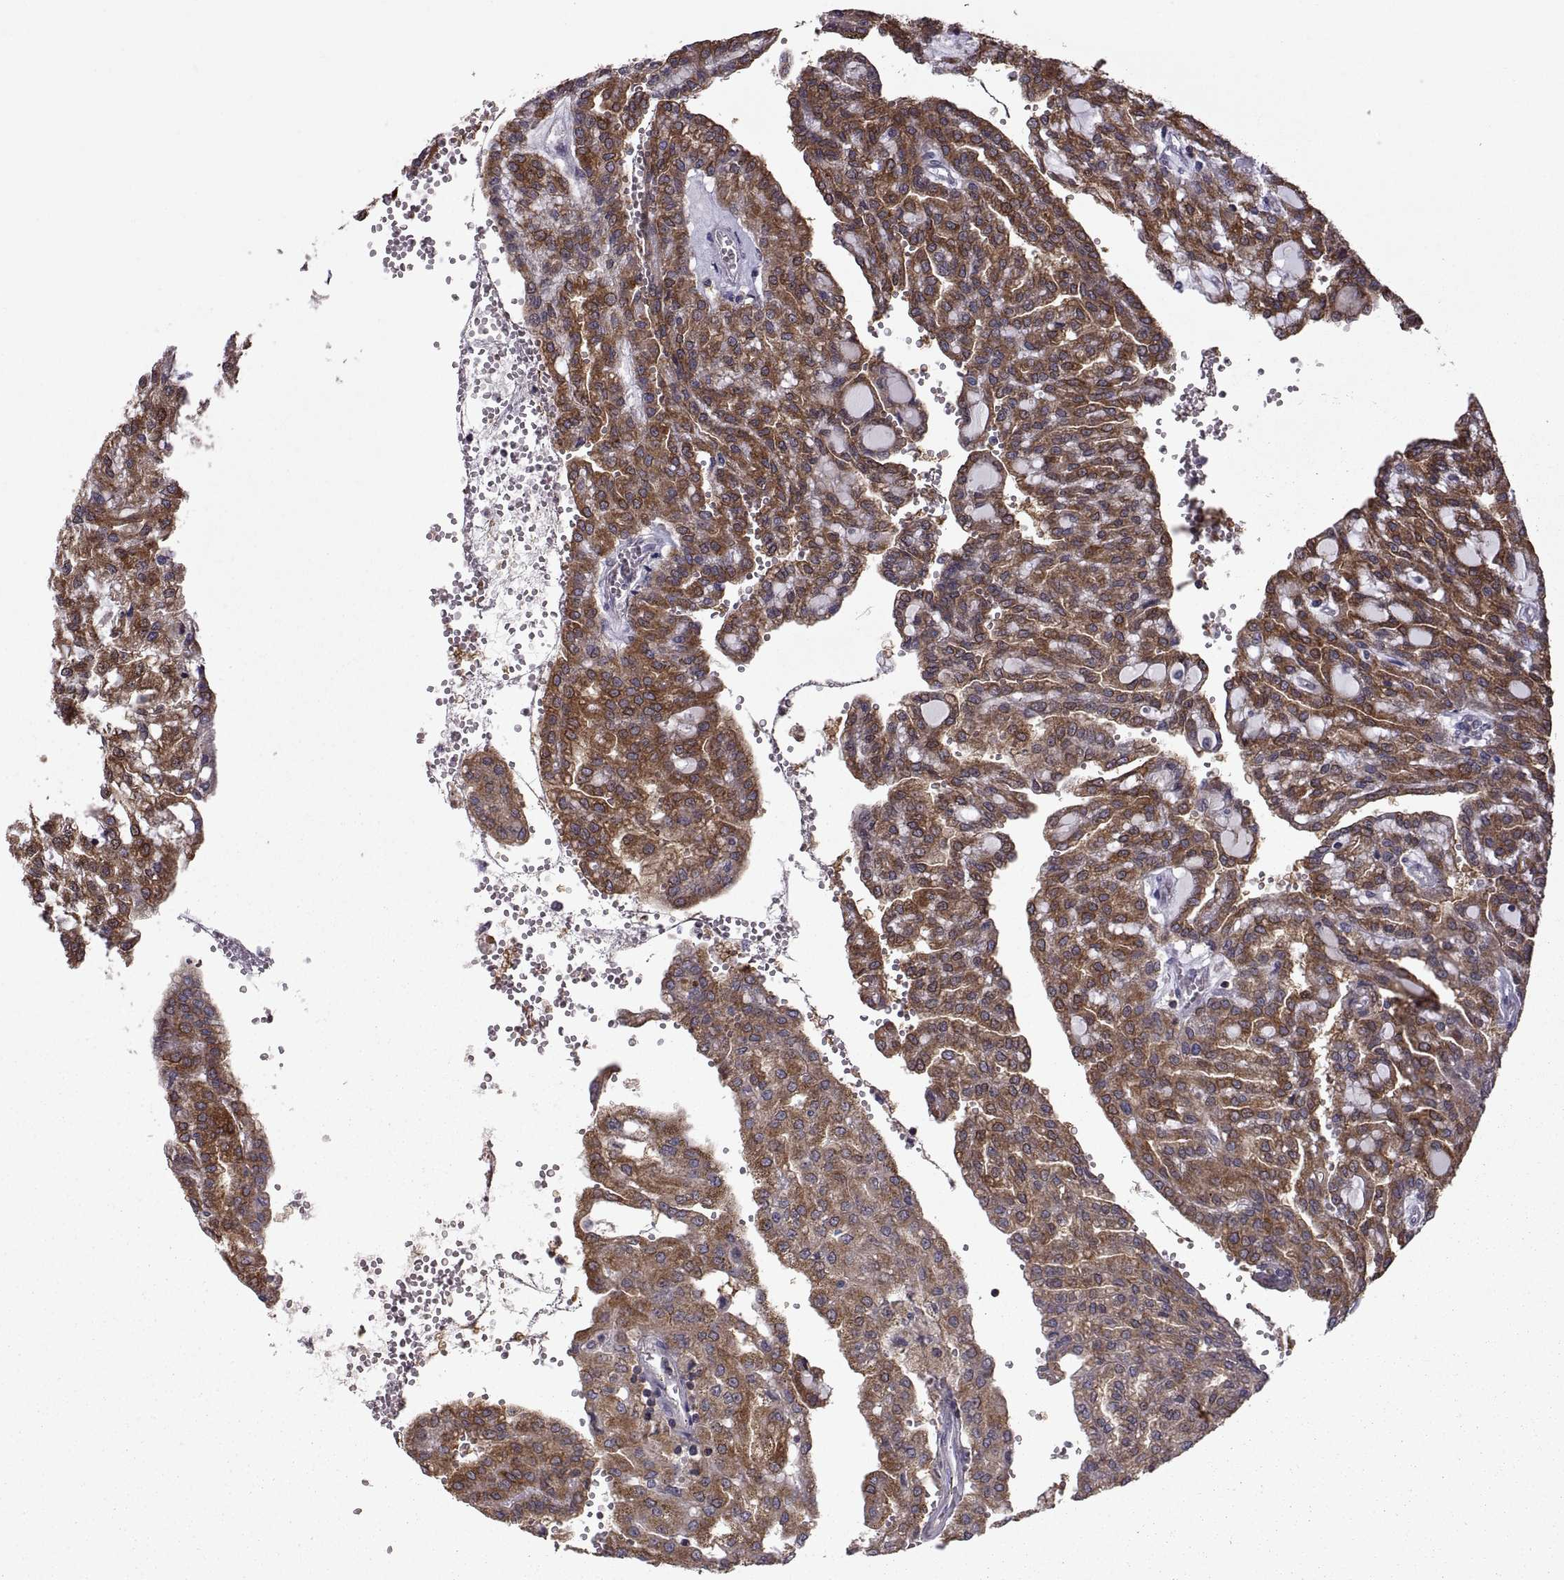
{"staining": {"intensity": "moderate", "quantity": "25%-75%", "location": "cytoplasmic/membranous"}, "tissue": "renal cancer", "cell_type": "Tumor cells", "image_type": "cancer", "snomed": [{"axis": "morphology", "description": "Adenocarcinoma, NOS"}, {"axis": "topography", "description": "Kidney"}], "caption": "Immunohistochemistry (DAB (3,3'-diaminobenzidine)) staining of human renal cancer (adenocarcinoma) reveals moderate cytoplasmic/membranous protein staining in approximately 25%-75% of tumor cells.", "gene": "EZR", "patient": {"sex": "male", "age": 63}}